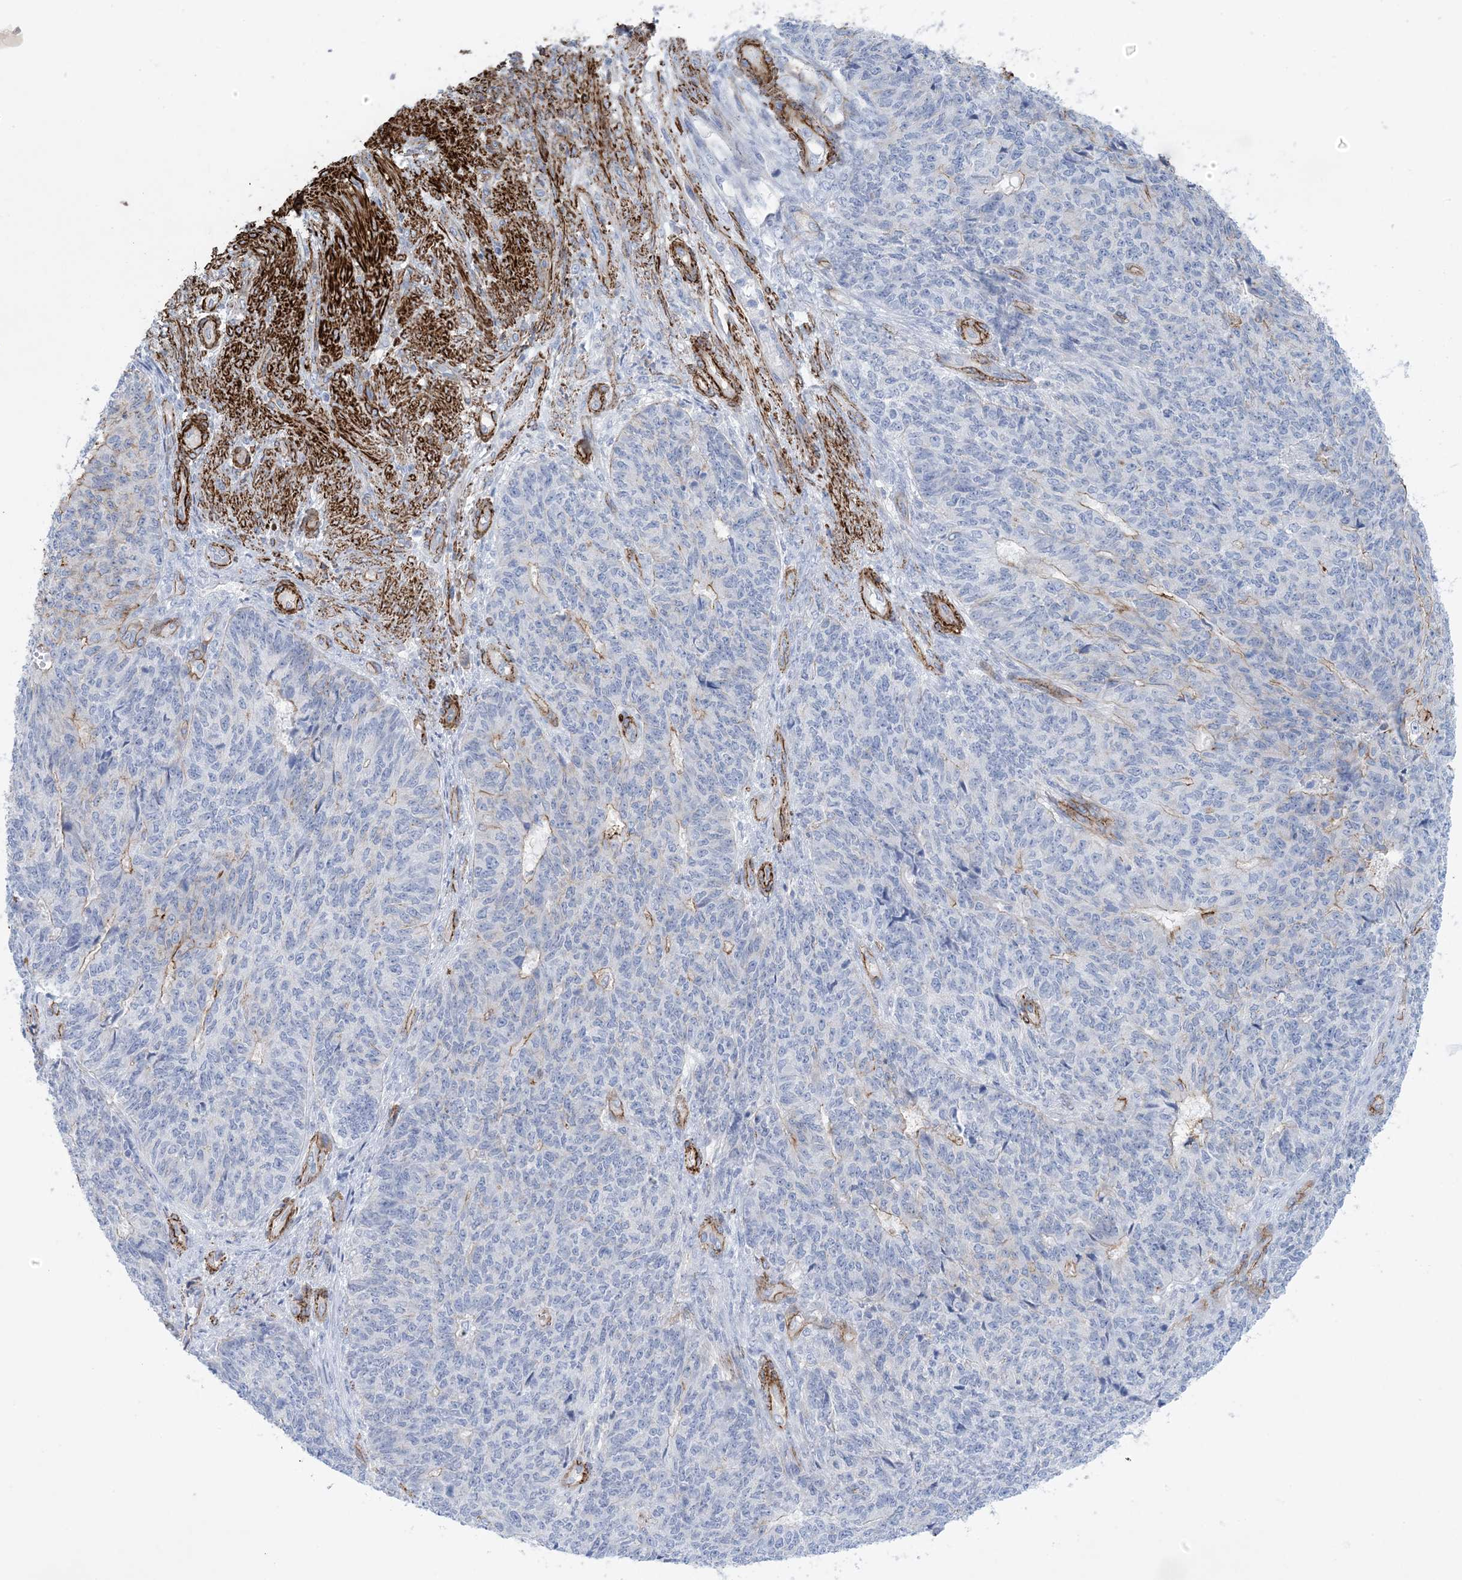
{"staining": {"intensity": "weak", "quantity": "<25%", "location": "cytoplasmic/membranous"}, "tissue": "endometrial cancer", "cell_type": "Tumor cells", "image_type": "cancer", "snomed": [{"axis": "morphology", "description": "Adenocarcinoma, NOS"}, {"axis": "topography", "description": "Endometrium"}], "caption": "Protein analysis of adenocarcinoma (endometrial) displays no significant positivity in tumor cells.", "gene": "SHANK1", "patient": {"sex": "female", "age": 32}}